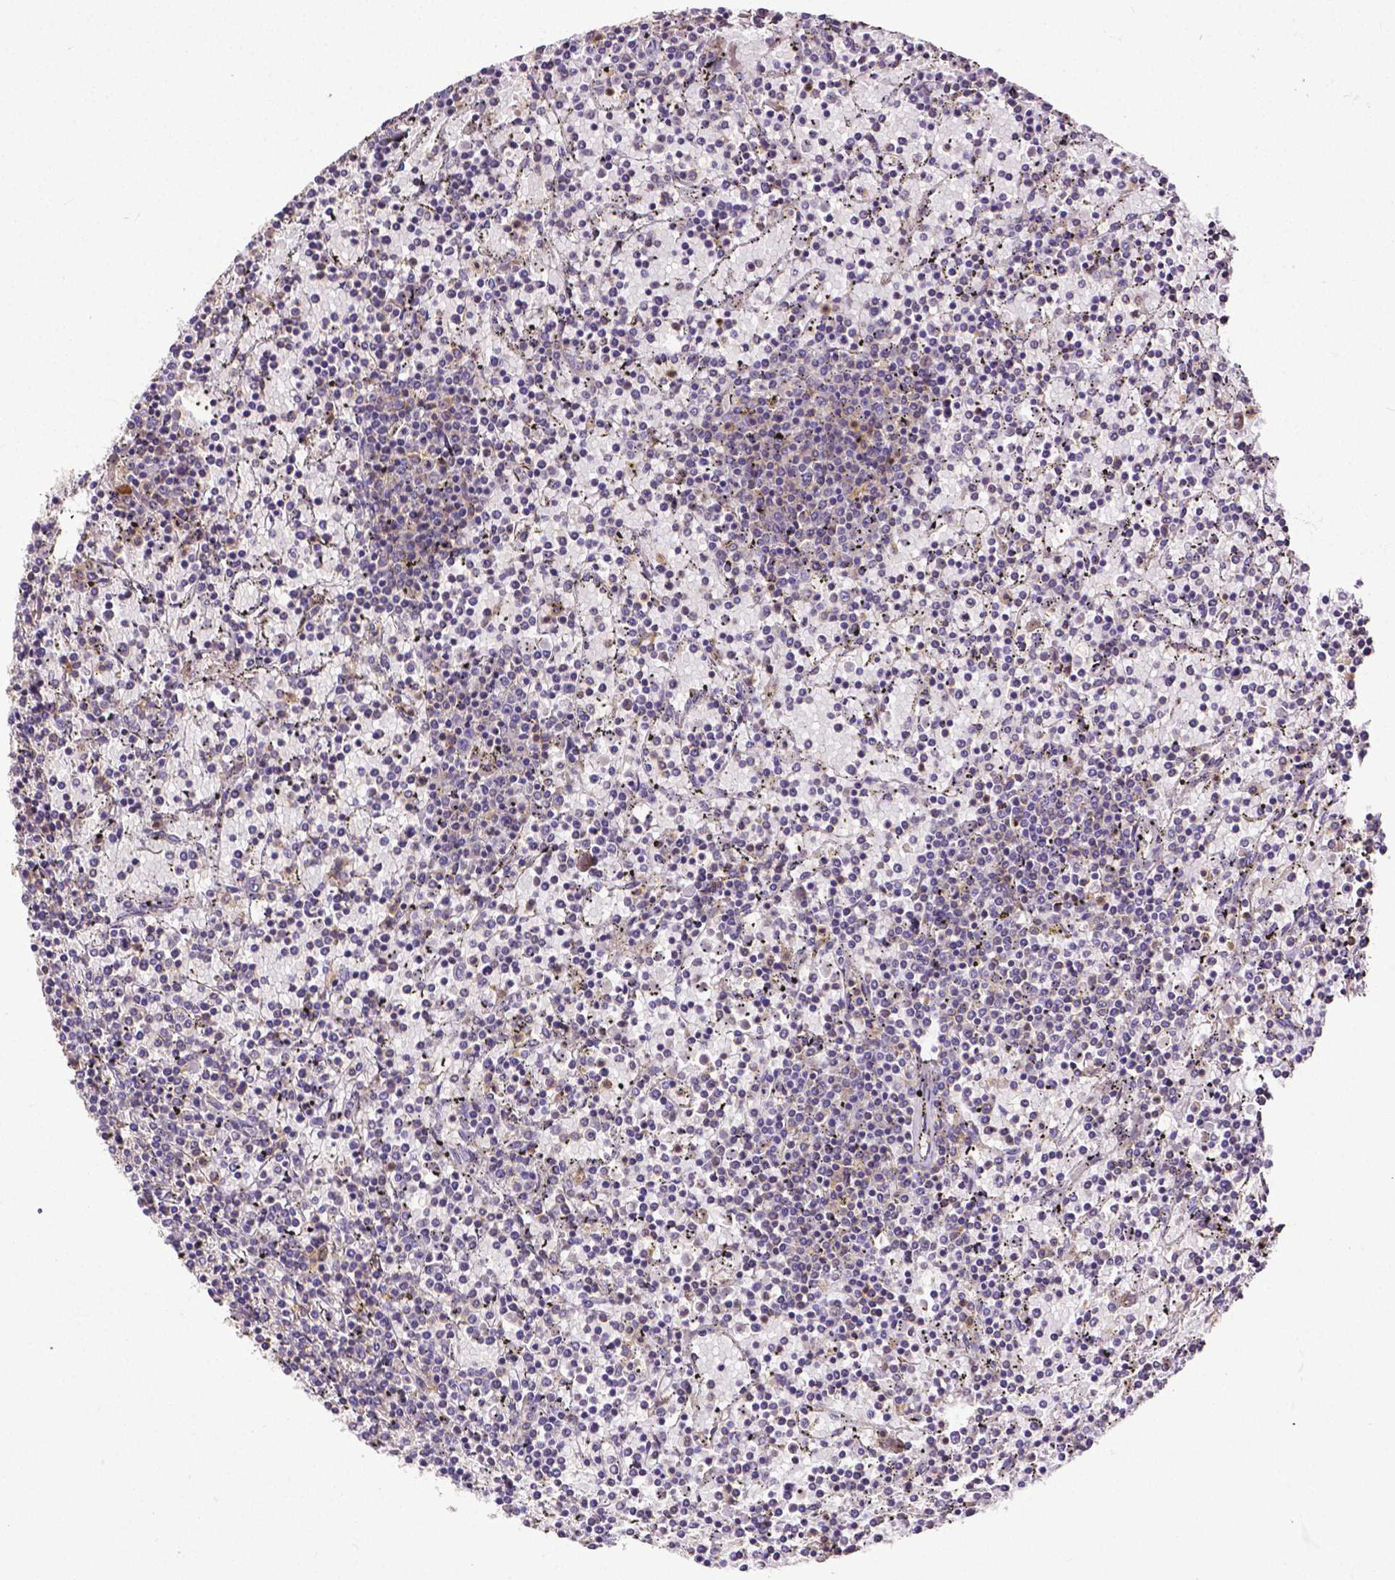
{"staining": {"intensity": "negative", "quantity": "none", "location": "none"}, "tissue": "lymphoma", "cell_type": "Tumor cells", "image_type": "cancer", "snomed": [{"axis": "morphology", "description": "Malignant lymphoma, non-Hodgkin's type, Low grade"}, {"axis": "topography", "description": "Spleen"}], "caption": "Image shows no protein expression in tumor cells of low-grade malignant lymphoma, non-Hodgkin's type tissue. (DAB immunohistochemistry with hematoxylin counter stain).", "gene": "DICER1", "patient": {"sex": "female", "age": 77}}